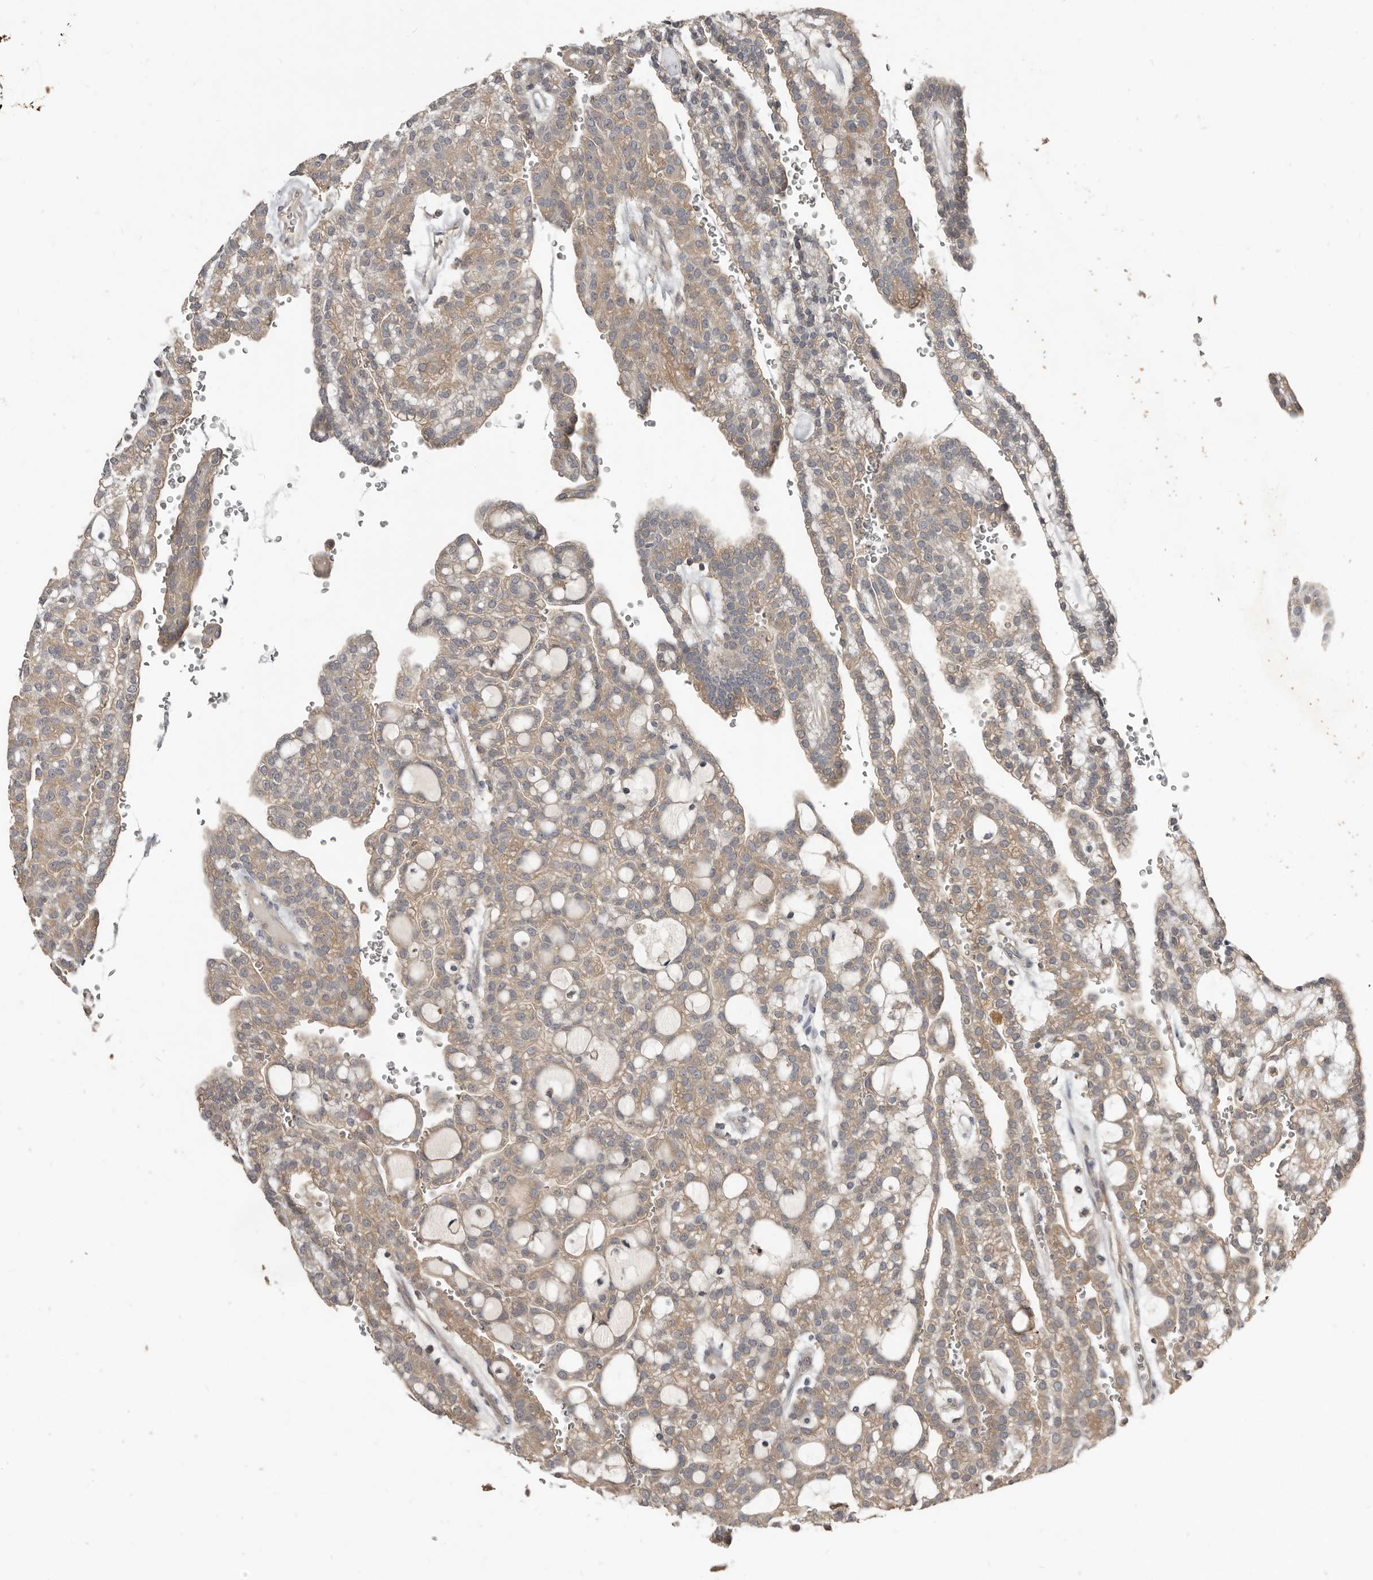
{"staining": {"intensity": "weak", "quantity": ">75%", "location": "cytoplasmic/membranous"}, "tissue": "renal cancer", "cell_type": "Tumor cells", "image_type": "cancer", "snomed": [{"axis": "morphology", "description": "Adenocarcinoma, NOS"}, {"axis": "topography", "description": "Kidney"}], "caption": "Immunohistochemistry (IHC) micrograph of neoplastic tissue: human renal cancer (adenocarcinoma) stained using immunohistochemistry displays low levels of weak protein expression localized specifically in the cytoplasmic/membranous of tumor cells, appearing as a cytoplasmic/membranous brown color.", "gene": "AKNAD1", "patient": {"sex": "male", "age": 63}}